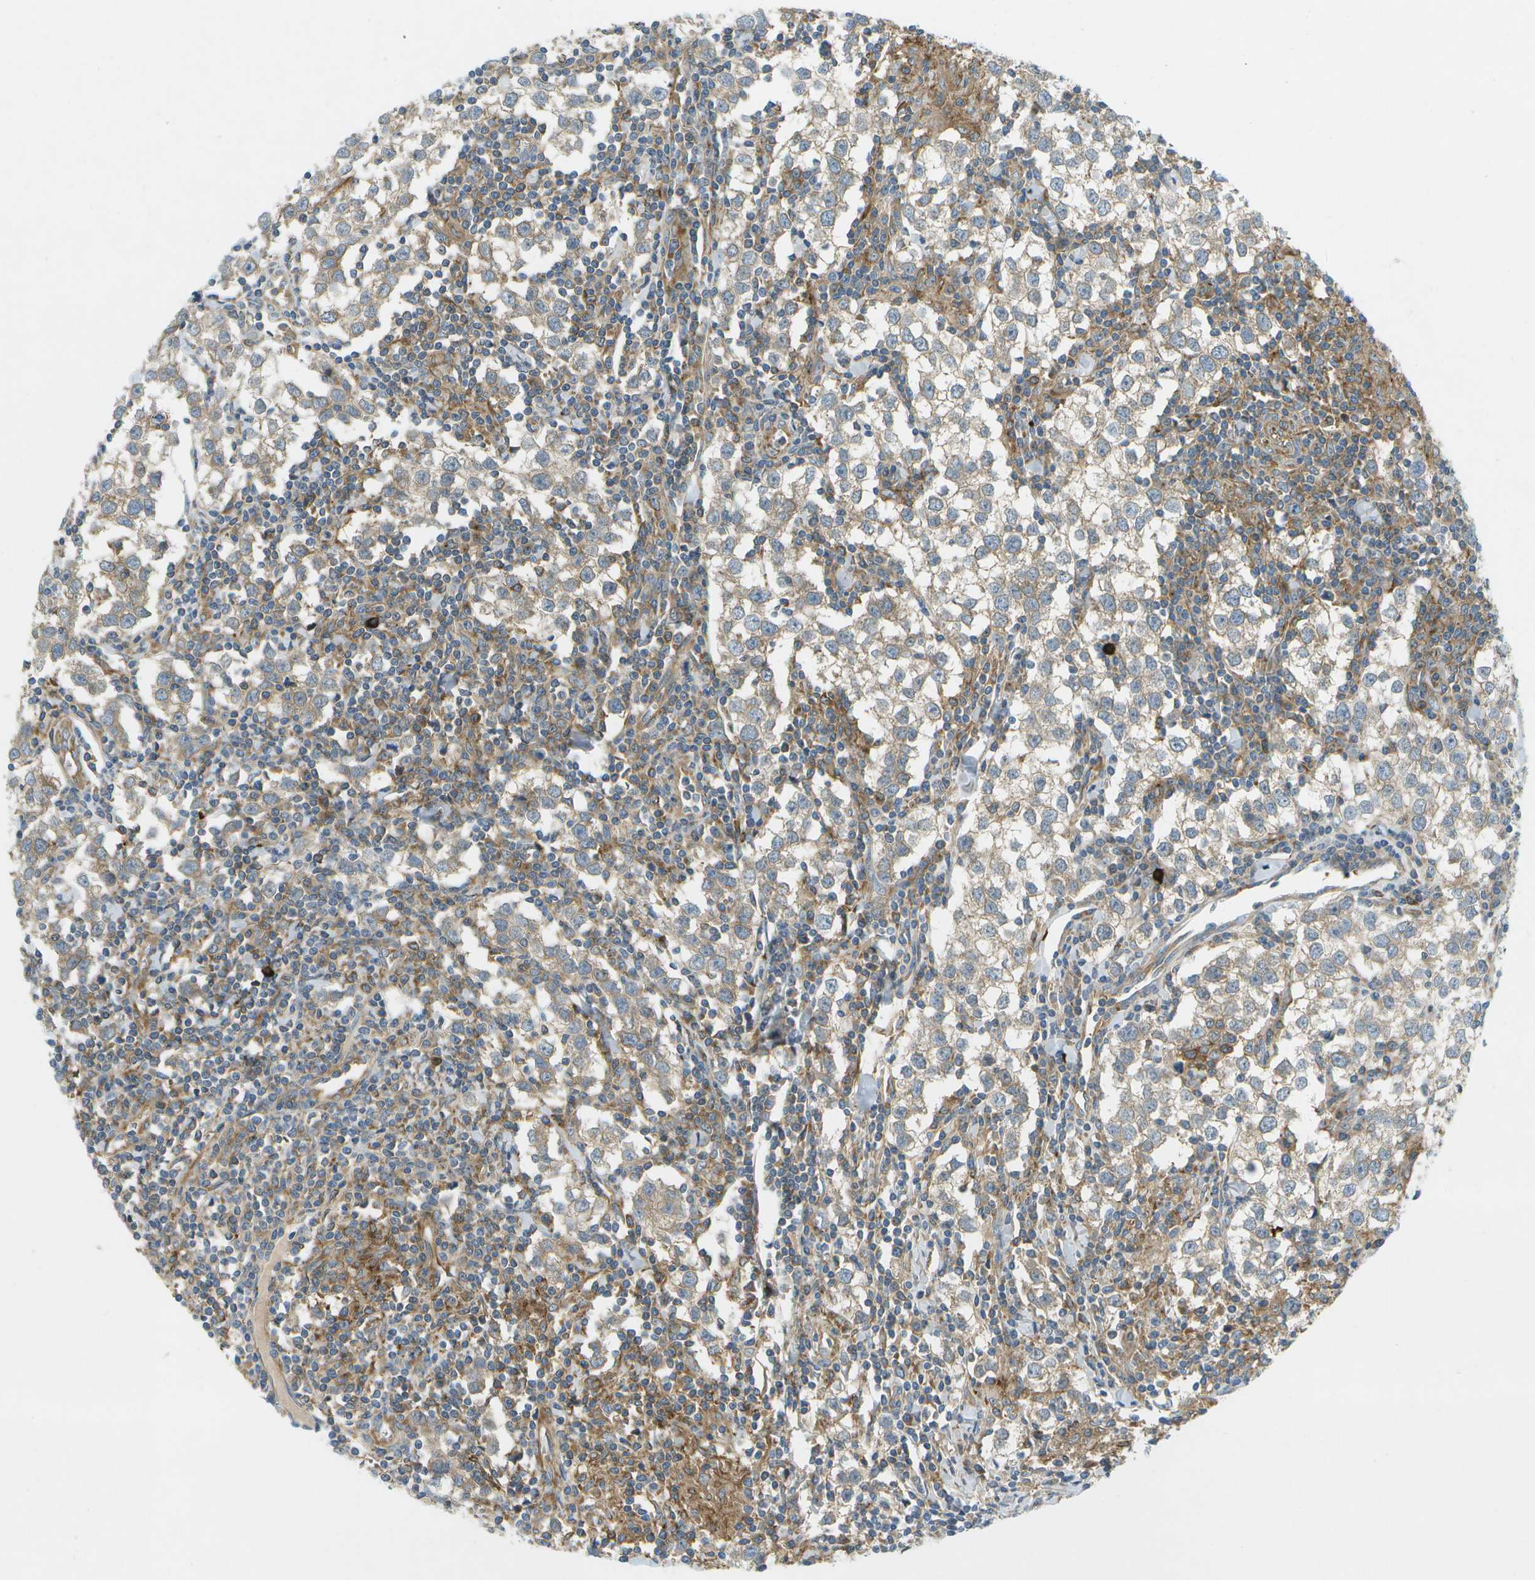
{"staining": {"intensity": "weak", "quantity": "<25%", "location": "cytoplasmic/membranous"}, "tissue": "testis cancer", "cell_type": "Tumor cells", "image_type": "cancer", "snomed": [{"axis": "morphology", "description": "Seminoma, NOS"}, {"axis": "morphology", "description": "Carcinoma, Embryonal, NOS"}, {"axis": "topography", "description": "Testis"}], "caption": "Immunohistochemistry micrograph of neoplastic tissue: human testis cancer (embryonal carcinoma) stained with DAB shows no significant protein staining in tumor cells.", "gene": "WNK2", "patient": {"sex": "male", "age": 36}}